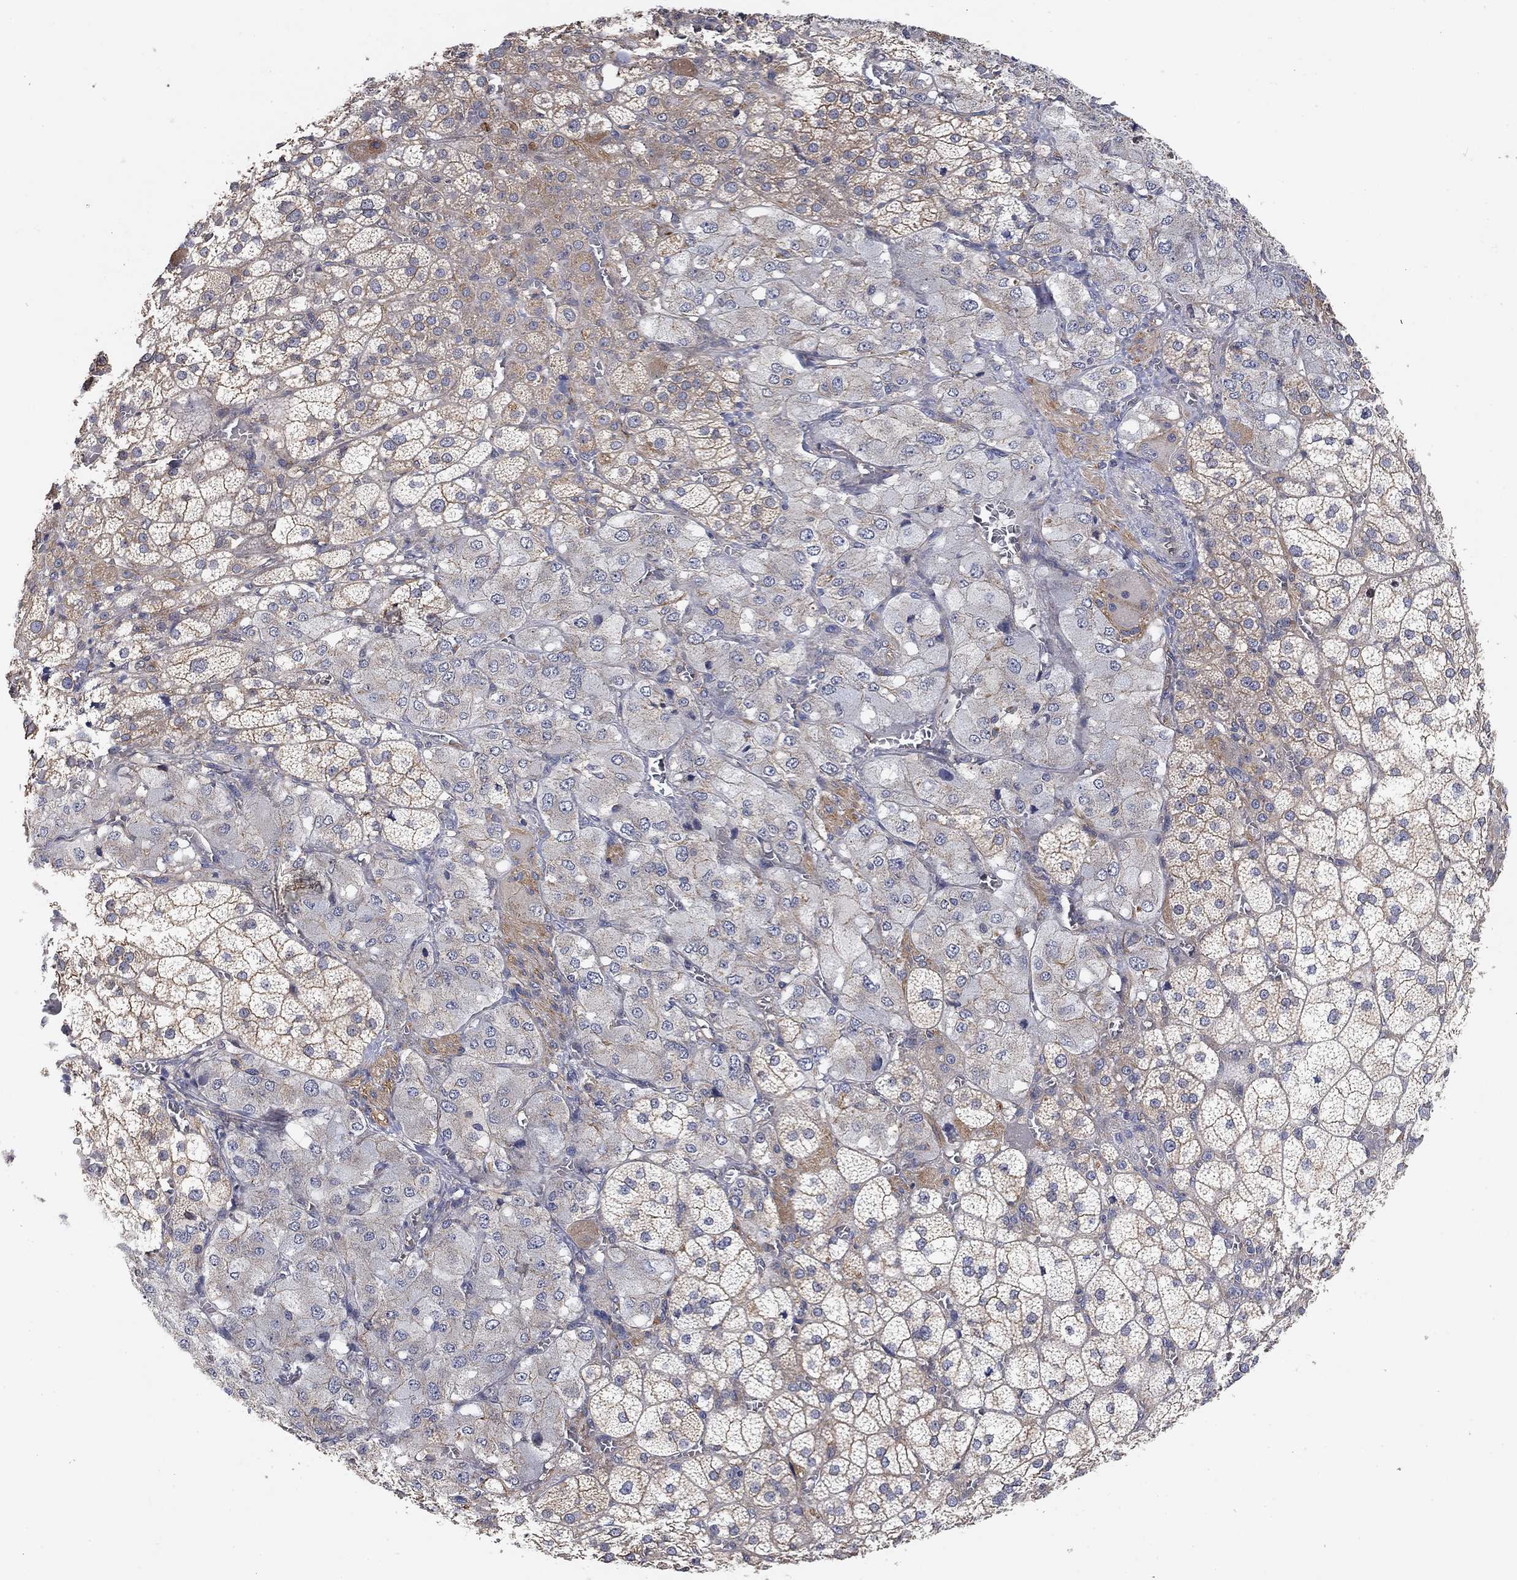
{"staining": {"intensity": "moderate", "quantity": "25%-75%", "location": "cytoplasmic/membranous"}, "tissue": "adrenal gland", "cell_type": "Glandular cells", "image_type": "normal", "snomed": [{"axis": "morphology", "description": "Normal tissue, NOS"}, {"axis": "topography", "description": "Adrenal gland"}], "caption": "Approximately 25%-75% of glandular cells in unremarkable adrenal gland exhibit moderate cytoplasmic/membranous protein staining as visualized by brown immunohistochemical staining.", "gene": "MCUR1", "patient": {"sex": "female", "age": 60}}